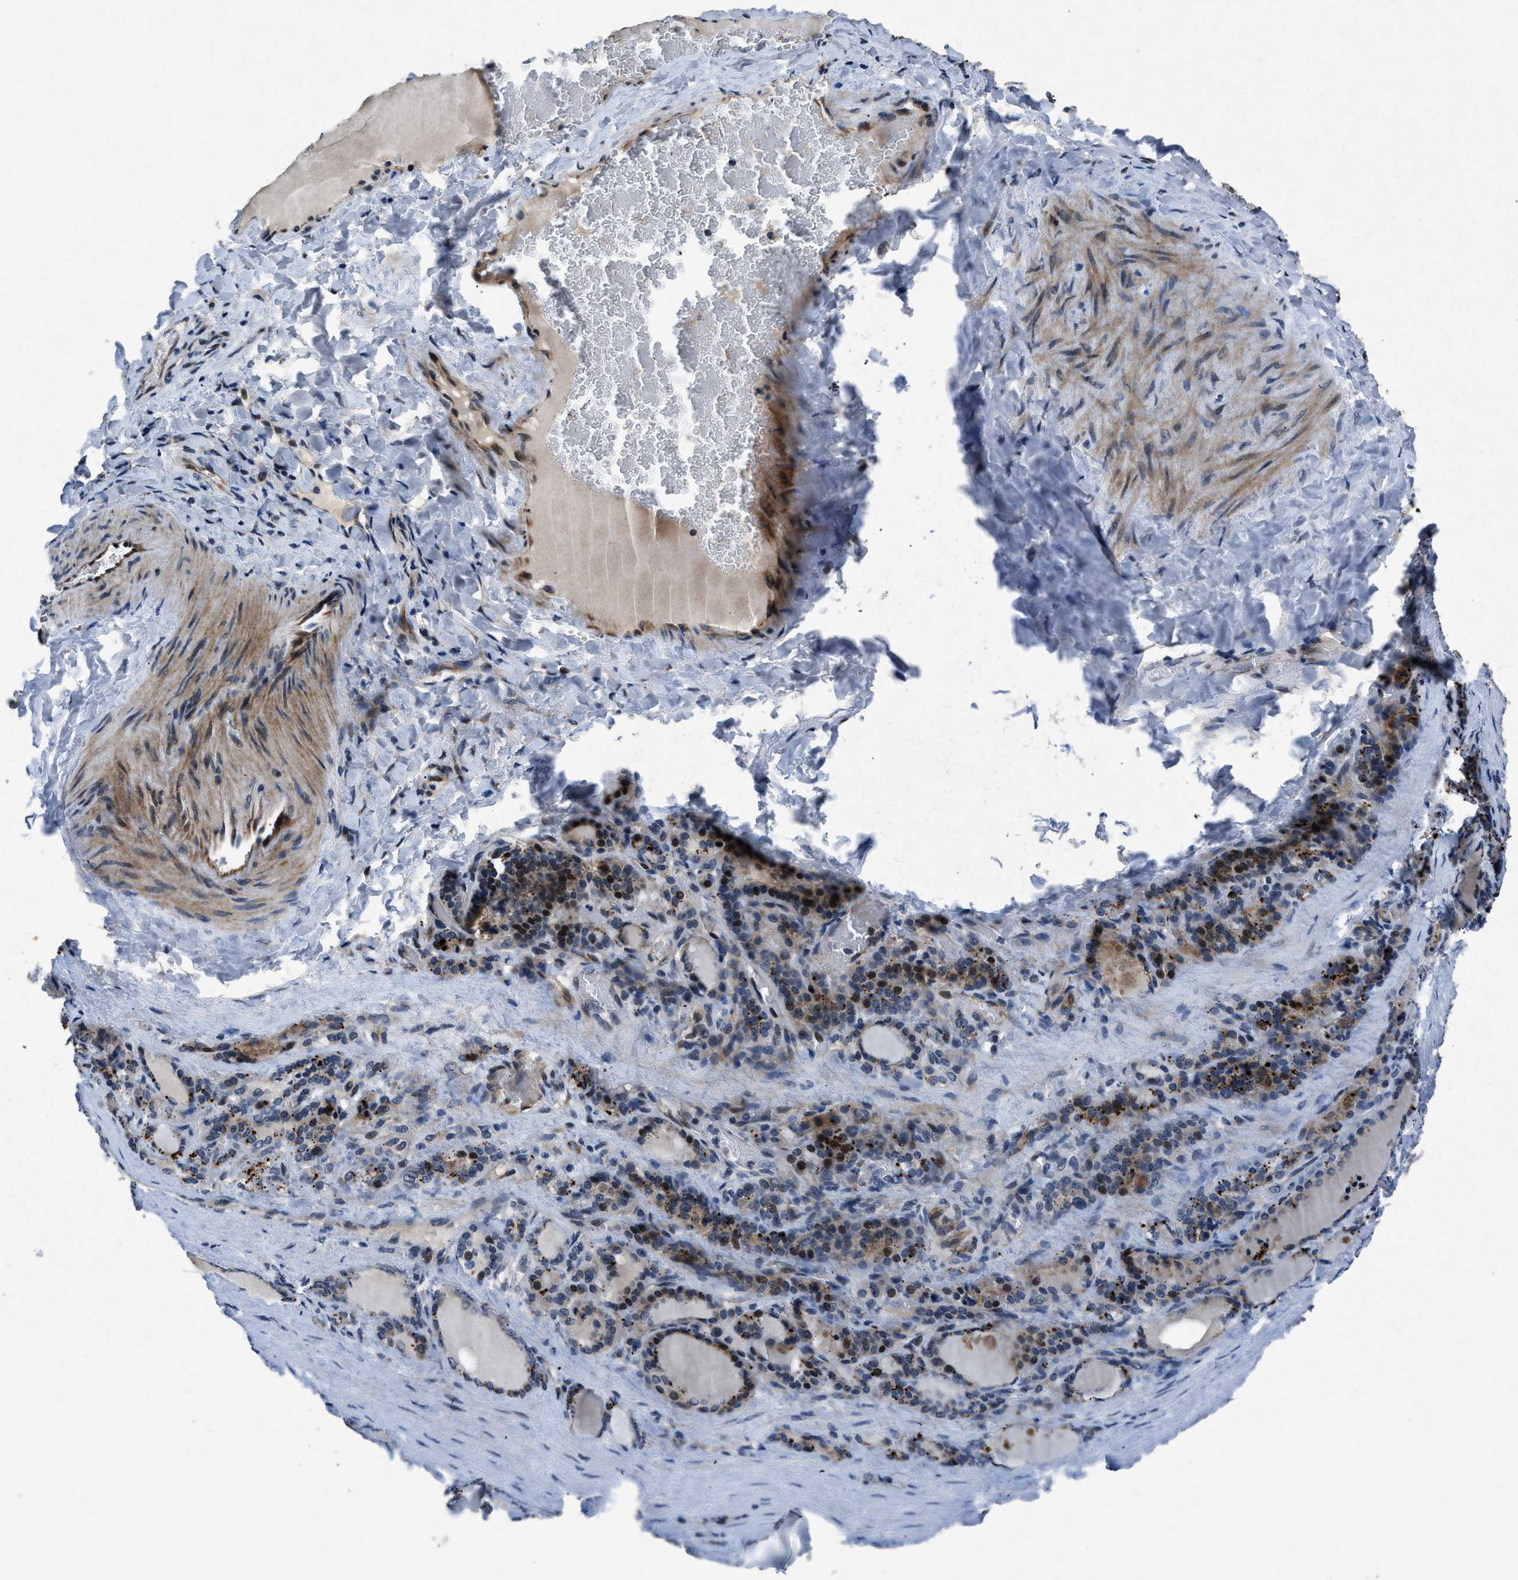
{"staining": {"intensity": "strong", "quantity": "25%-75%", "location": "cytoplasmic/membranous,nuclear"}, "tissue": "thyroid gland", "cell_type": "Glandular cells", "image_type": "normal", "snomed": [{"axis": "morphology", "description": "Normal tissue, NOS"}, {"axis": "topography", "description": "Thyroid gland"}], "caption": "Immunohistochemistry photomicrograph of unremarkable thyroid gland: human thyroid gland stained using immunohistochemistry (IHC) demonstrates high levels of strong protein expression localized specifically in the cytoplasmic/membranous,nuclear of glandular cells, appearing as a cytoplasmic/membranous,nuclear brown color.", "gene": "PHLDA1", "patient": {"sex": "female", "age": 28}}